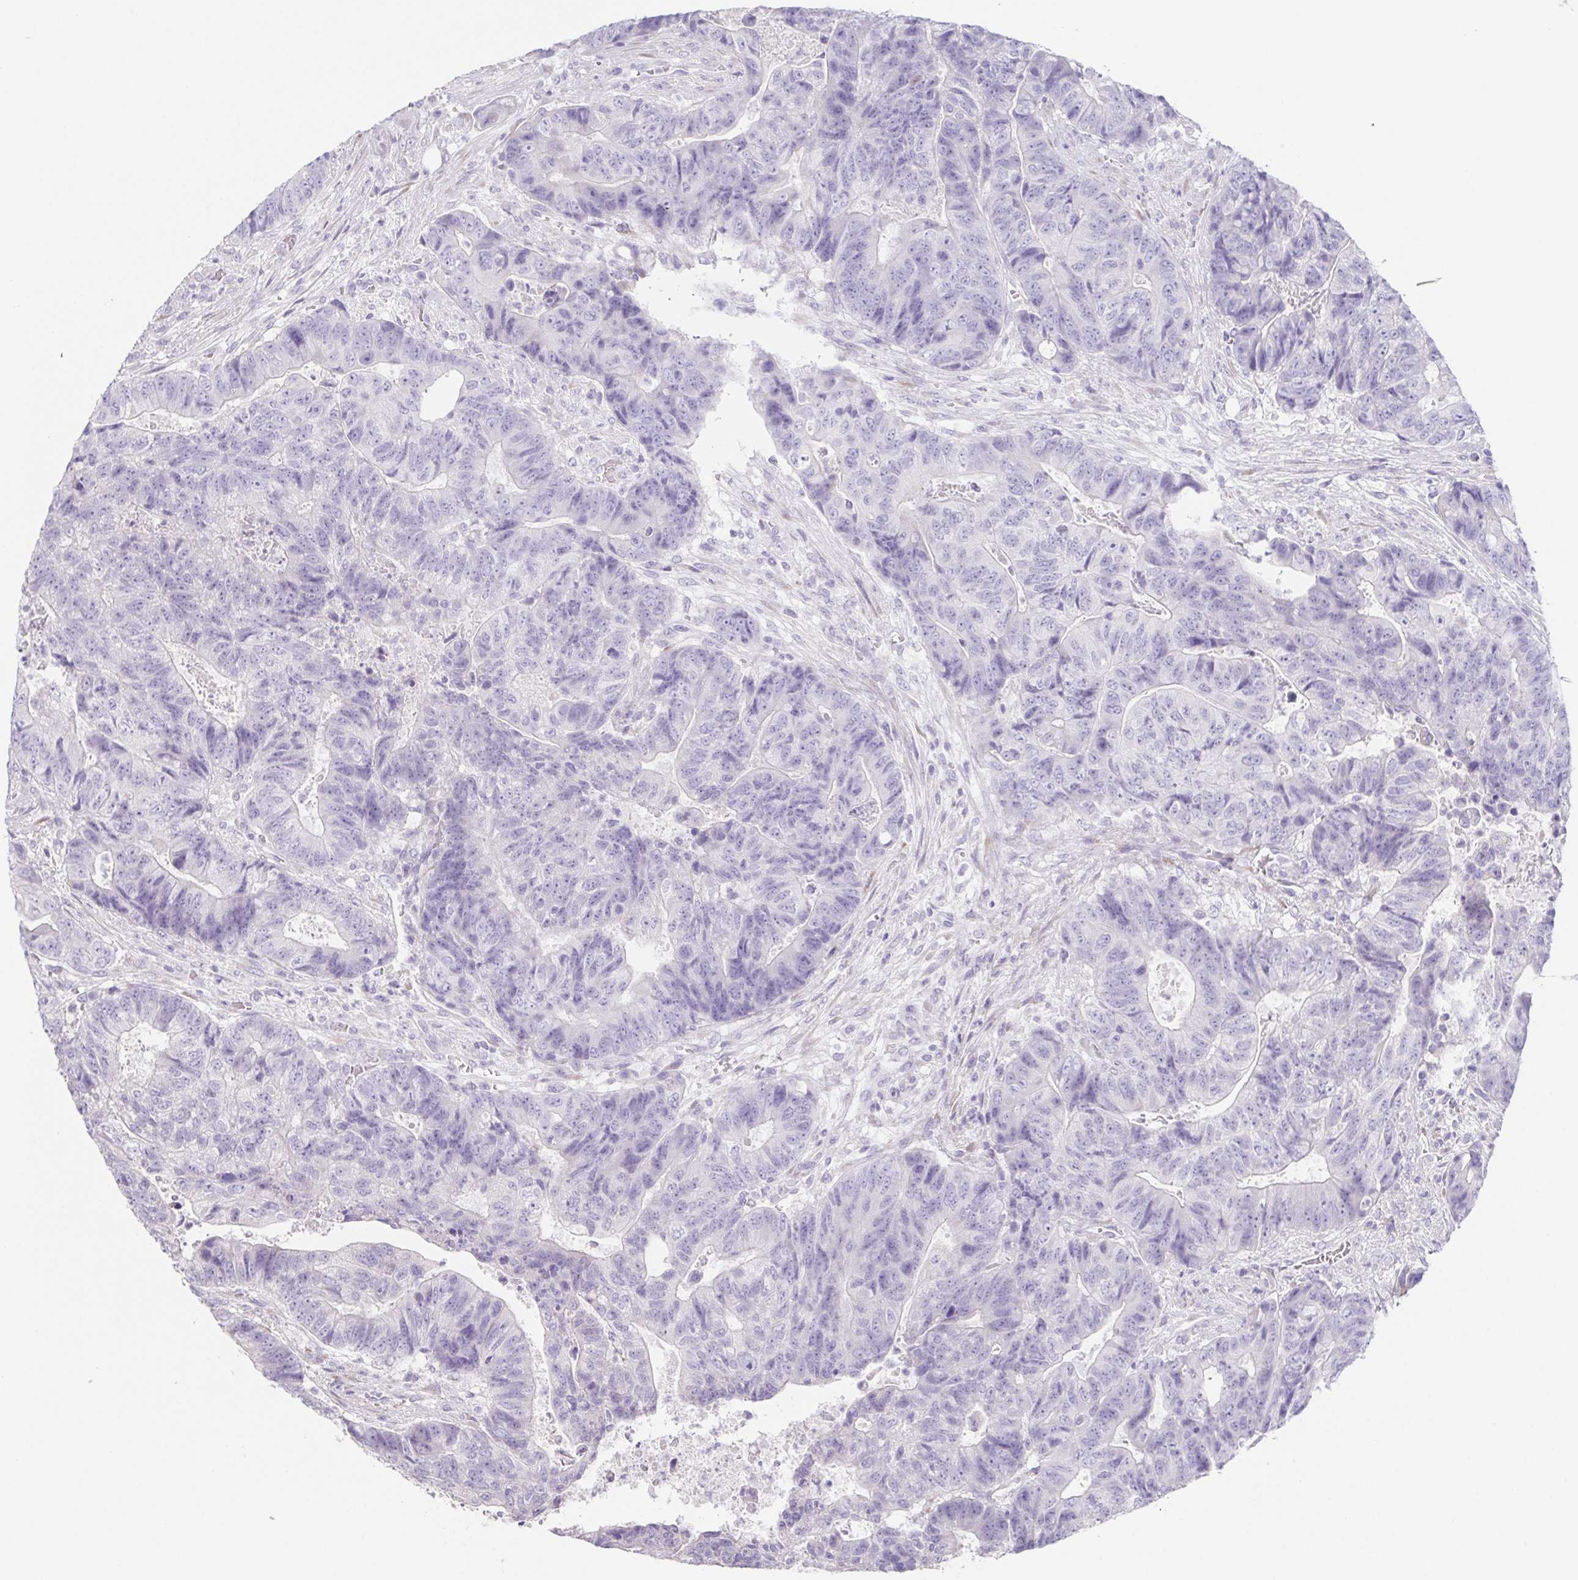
{"staining": {"intensity": "negative", "quantity": "none", "location": "none"}, "tissue": "colorectal cancer", "cell_type": "Tumor cells", "image_type": "cancer", "snomed": [{"axis": "morphology", "description": "Normal tissue, NOS"}, {"axis": "morphology", "description": "Adenocarcinoma, NOS"}, {"axis": "topography", "description": "Colon"}], "caption": "There is no significant expression in tumor cells of adenocarcinoma (colorectal).", "gene": "HDGFL1", "patient": {"sex": "female", "age": 48}}